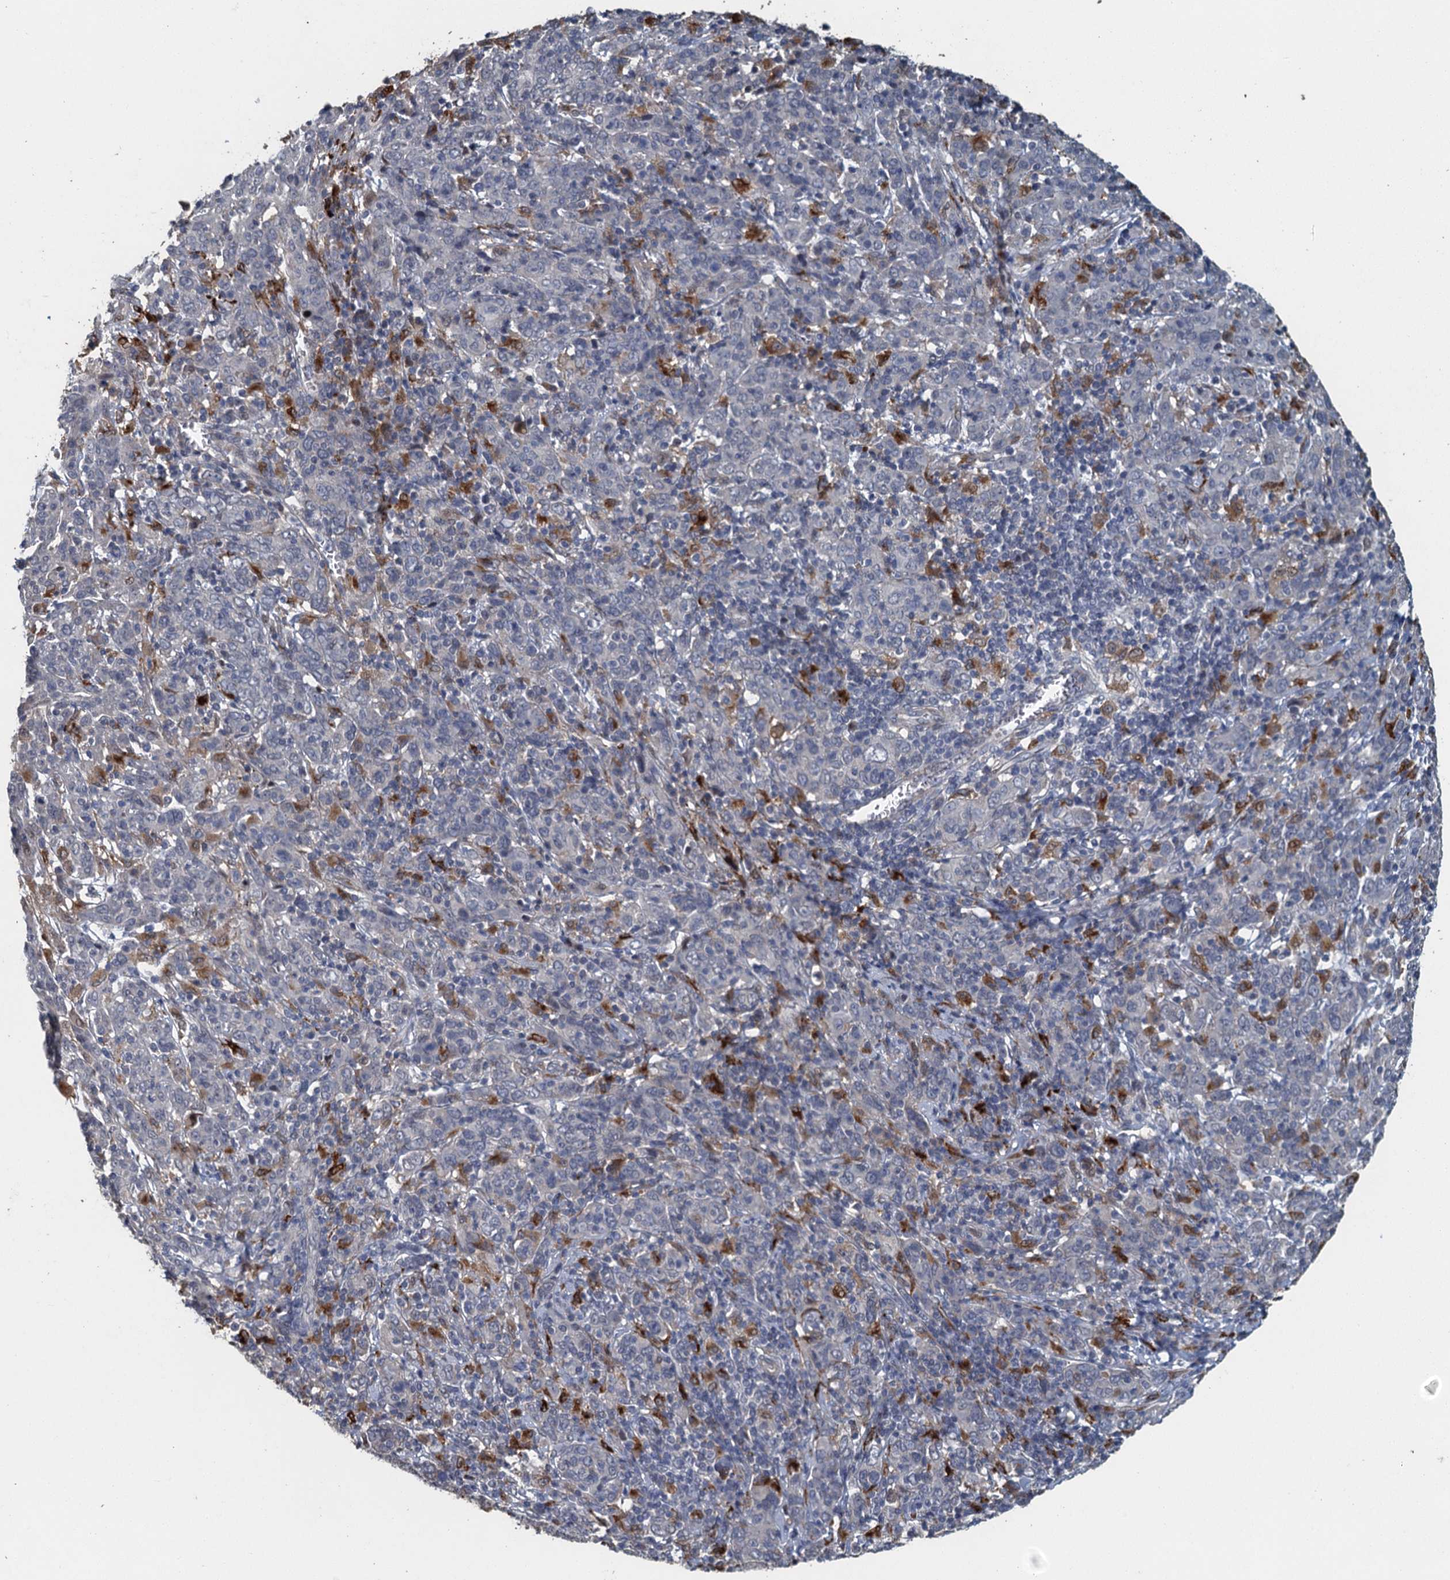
{"staining": {"intensity": "negative", "quantity": "none", "location": "none"}, "tissue": "cervical cancer", "cell_type": "Tumor cells", "image_type": "cancer", "snomed": [{"axis": "morphology", "description": "Squamous cell carcinoma, NOS"}, {"axis": "topography", "description": "Cervix"}], "caption": "Human cervical cancer stained for a protein using immunohistochemistry (IHC) exhibits no positivity in tumor cells.", "gene": "AGRN", "patient": {"sex": "female", "age": 67}}